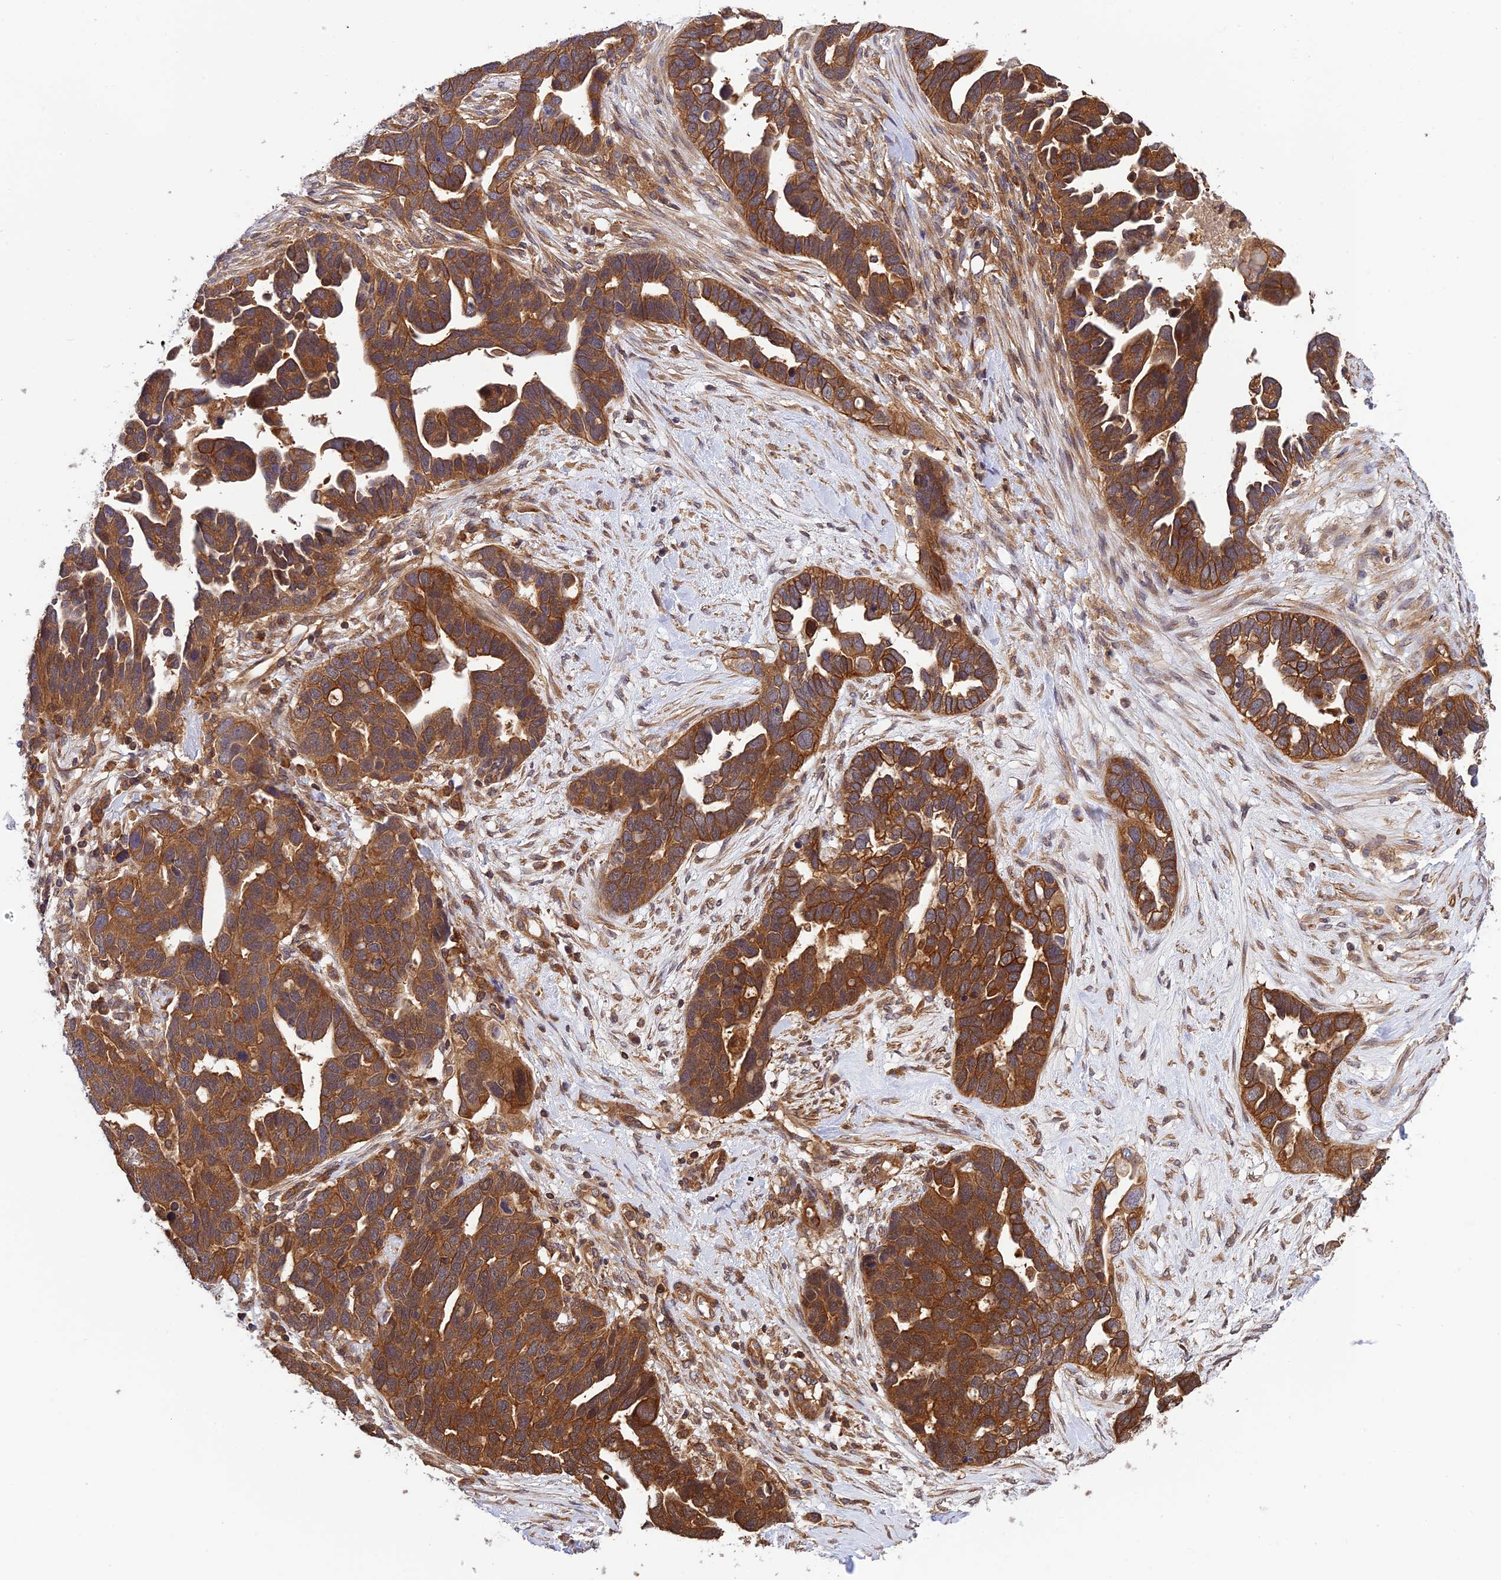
{"staining": {"intensity": "strong", "quantity": ">75%", "location": "cytoplasmic/membranous"}, "tissue": "ovarian cancer", "cell_type": "Tumor cells", "image_type": "cancer", "snomed": [{"axis": "morphology", "description": "Cystadenocarcinoma, serous, NOS"}, {"axis": "topography", "description": "Ovary"}], "caption": "Protein expression analysis of human serous cystadenocarcinoma (ovarian) reveals strong cytoplasmic/membranous staining in about >75% of tumor cells.", "gene": "EVI5L", "patient": {"sex": "female", "age": 54}}